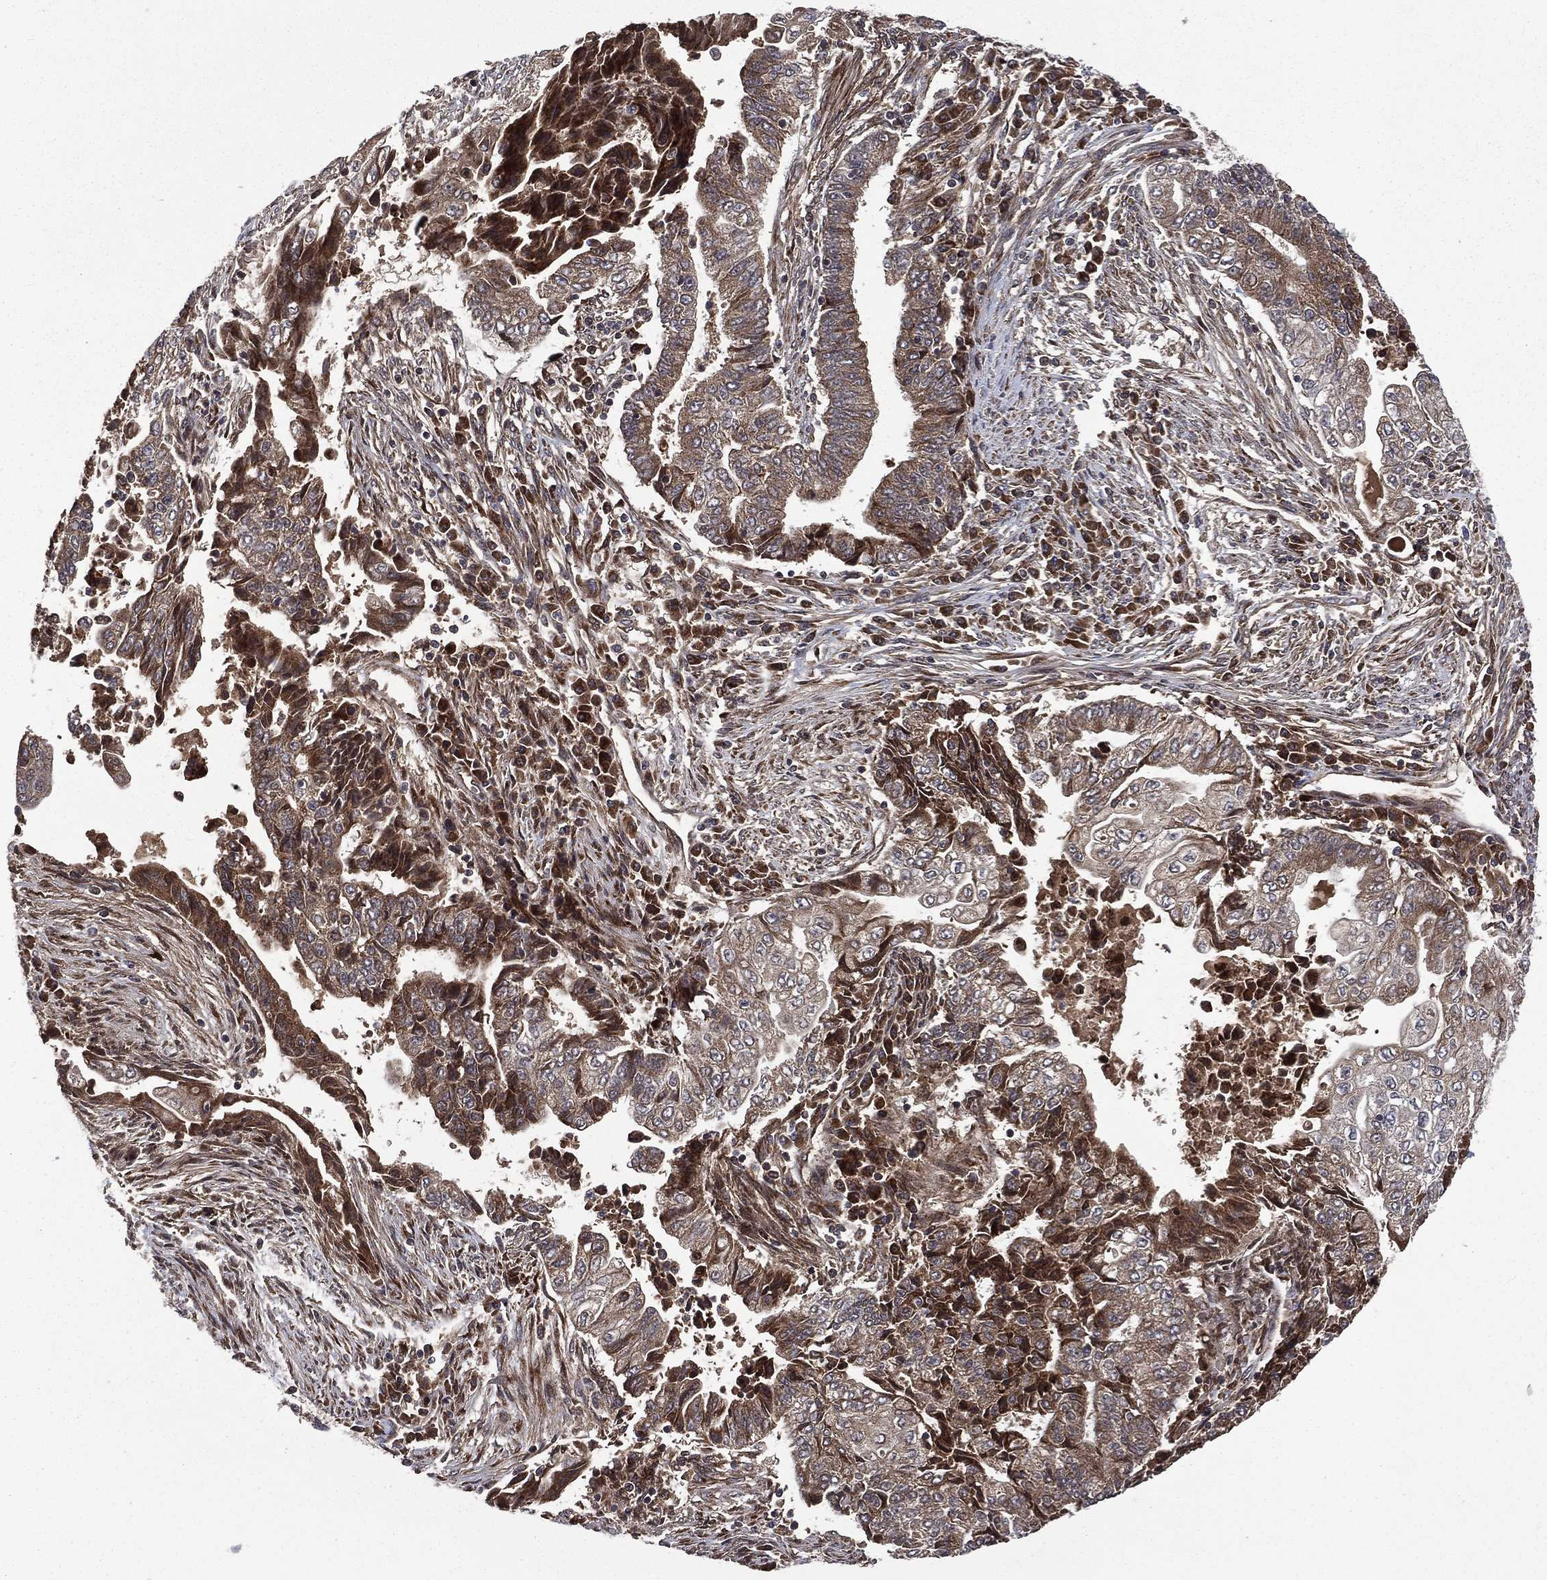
{"staining": {"intensity": "strong", "quantity": "25%-75%", "location": "cytoplasmic/membranous"}, "tissue": "endometrial cancer", "cell_type": "Tumor cells", "image_type": "cancer", "snomed": [{"axis": "morphology", "description": "Adenocarcinoma, NOS"}, {"axis": "topography", "description": "Uterus"}, {"axis": "topography", "description": "Endometrium"}], "caption": "Strong cytoplasmic/membranous staining is identified in about 25%-75% of tumor cells in adenocarcinoma (endometrial).", "gene": "RAB11FIP4", "patient": {"sex": "female", "age": 54}}